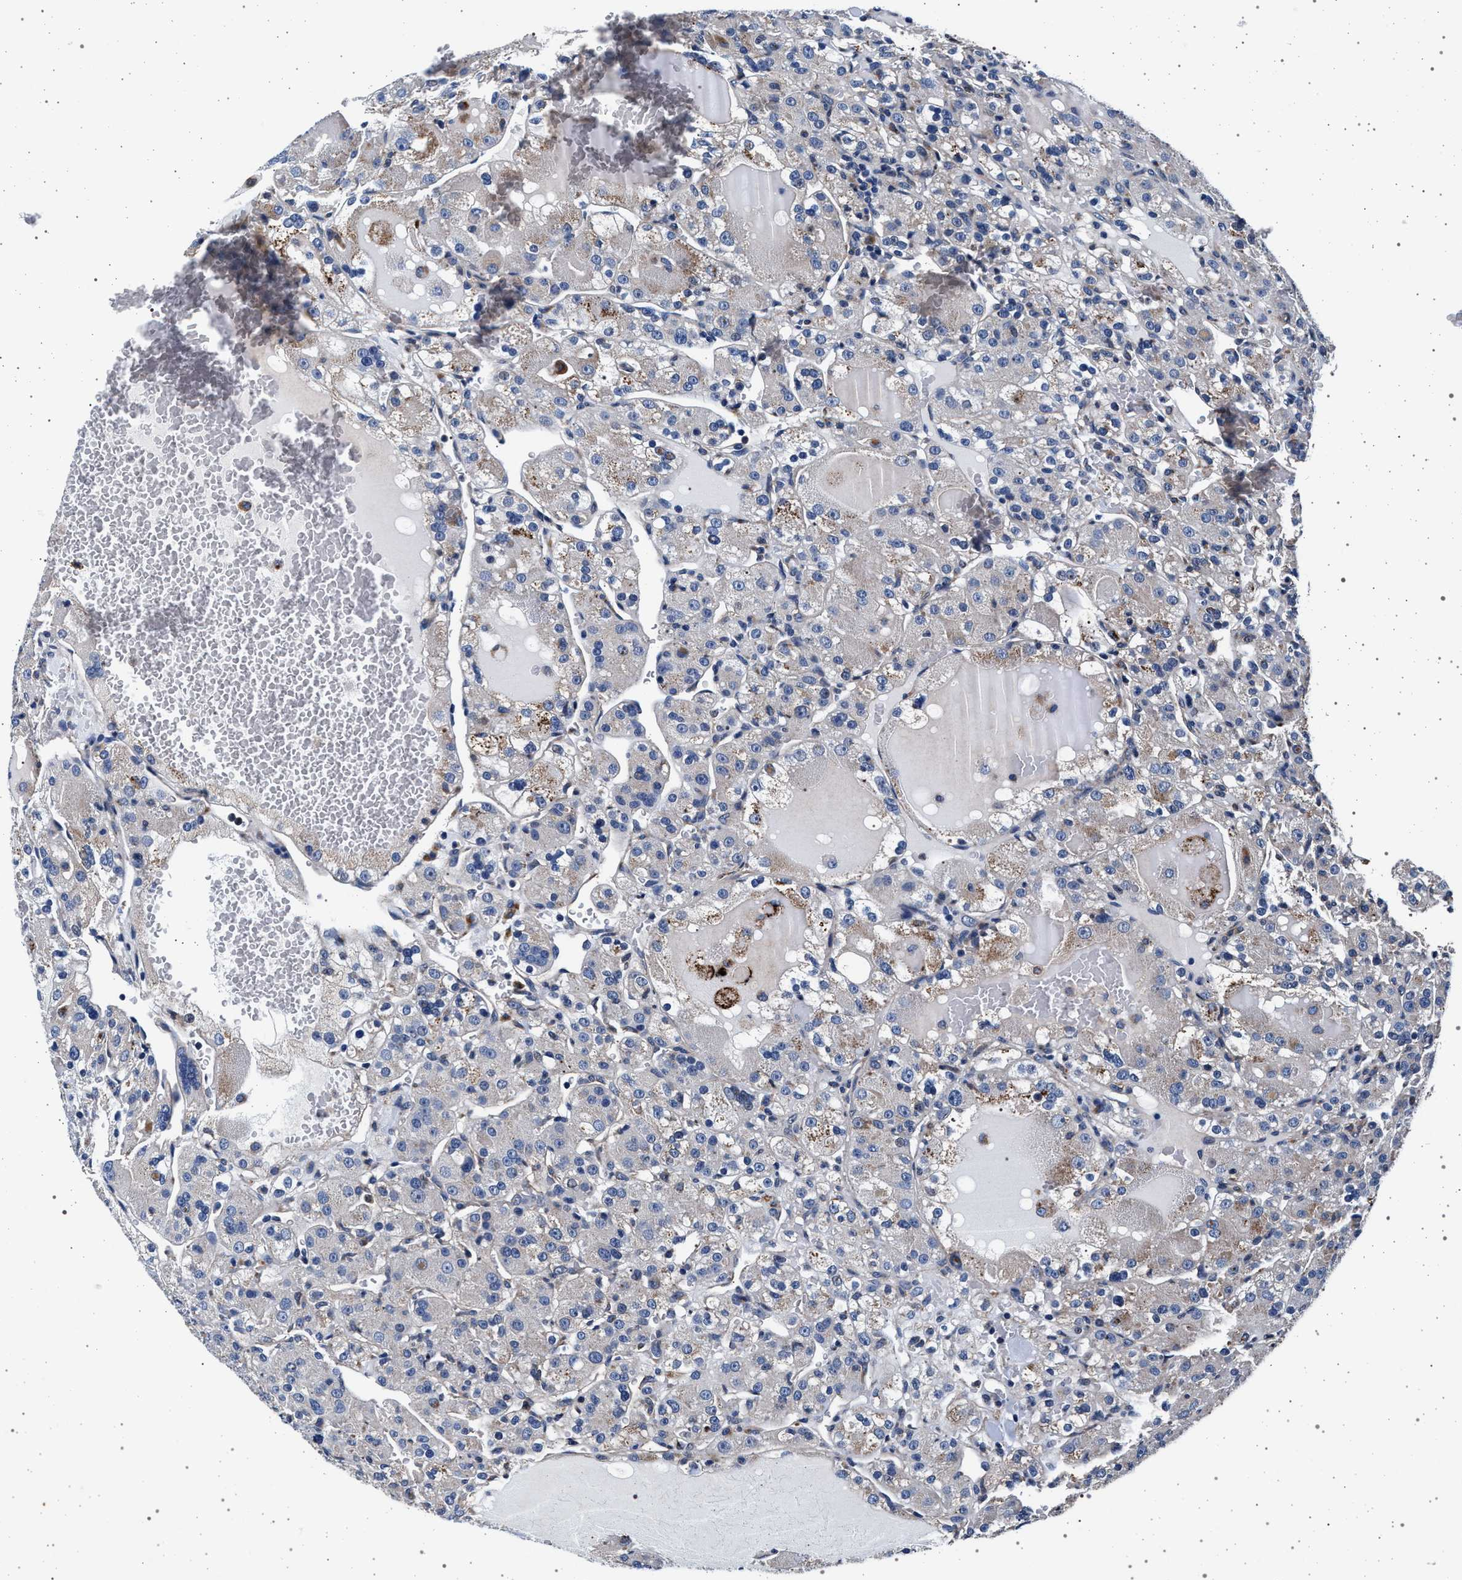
{"staining": {"intensity": "negative", "quantity": "none", "location": "none"}, "tissue": "renal cancer", "cell_type": "Tumor cells", "image_type": "cancer", "snomed": [{"axis": "morphology", "description": "Normal tissue, NOS"}, {"axis": "morphology", "description": "Adenocarcinoma, NOS"}, {"axis": "topography", "description": "Kidney"}], "caption": "The photomicrograph displays no significant expression in tumor cells of adenocarcinoma (renal).", "gene": "KCNK6", "patient": {"sex": "male", "age": 61}}